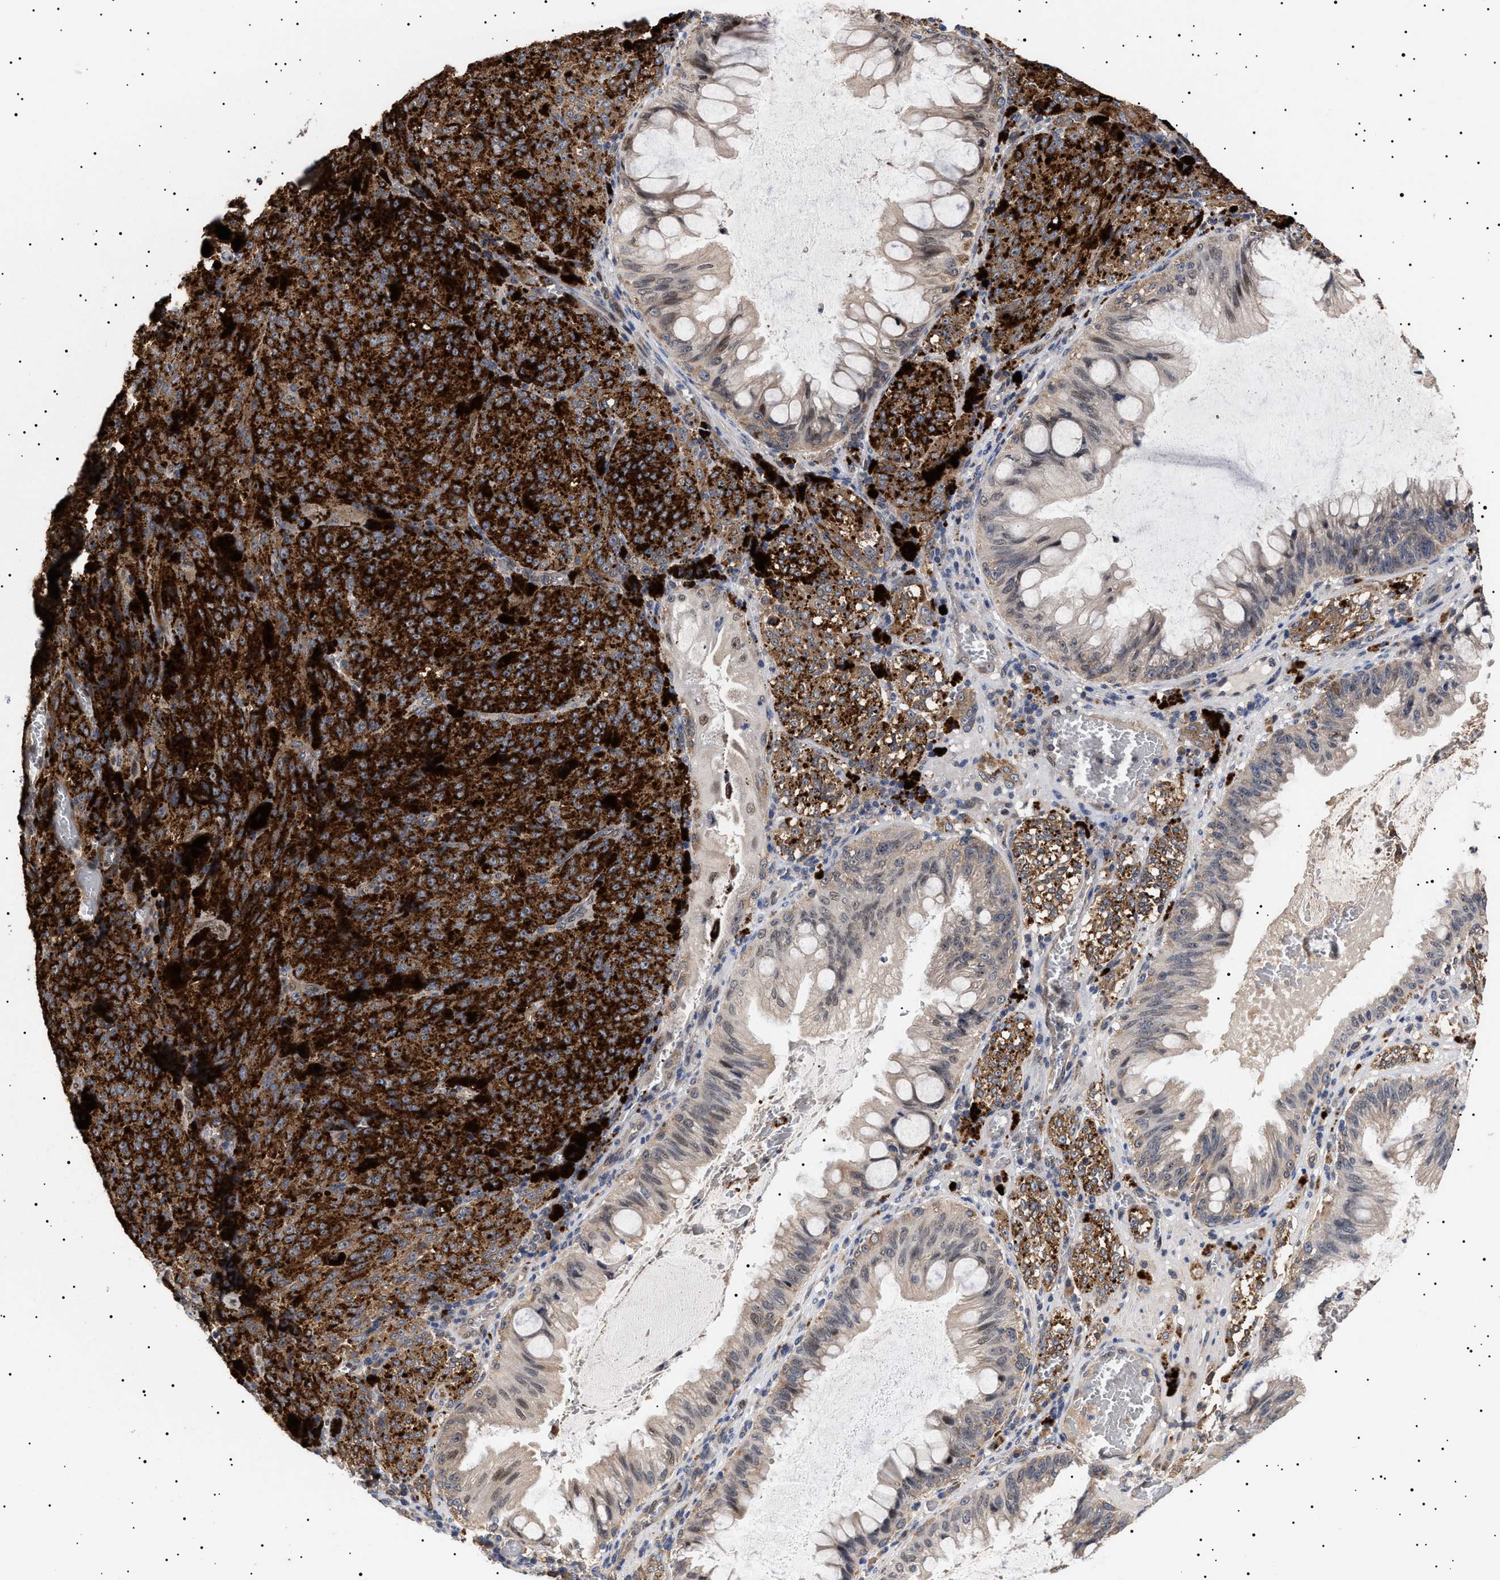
{"staining": {"intensity": "moderate", "quantity": ">75%", "location": "cytoplasmic/membranous"}, "tissue": "melanoma", "cell_type": "Tumor cells", "image_type": "cancer", "snomed": [{"axis": "morphology", "description": "Malignant melanoma, NOS"}, {"axis": "topography", "description": "Rectum"}], "caption": "Immunohistochemical staining of human melanoma demonstrates medium levels of moderate cytoplasmic/membranous protein expression in approximately >75% of tumor cells. The protein is stained brown, and the nuclei are stained in blue (DAB IHC with brightfield microscopy, high magnification).", "gene": "KRBA1", "patient": {"sex": "female", "age": 81}}